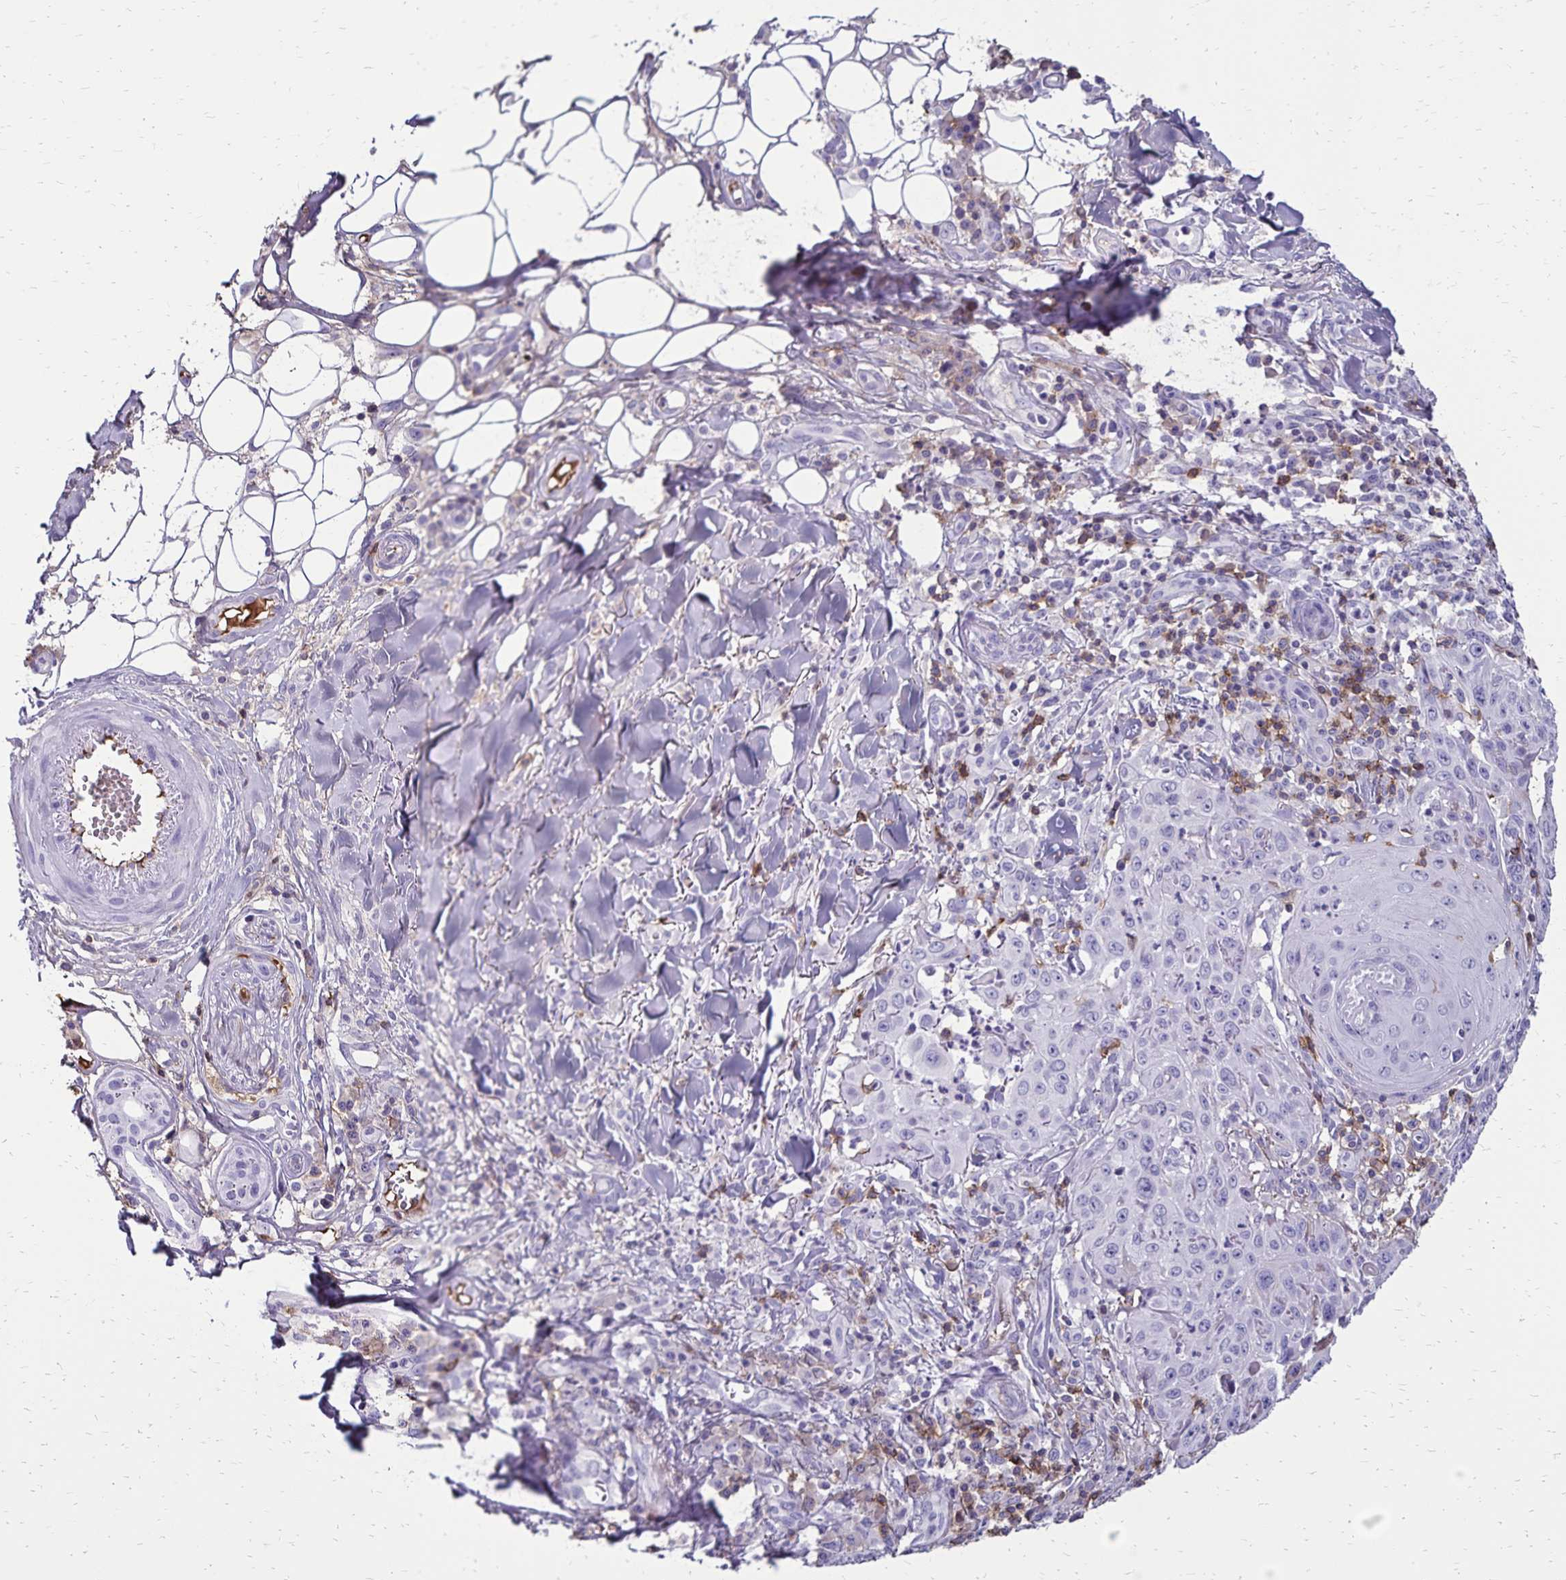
{"staining": {"intensity": "negative", "quantity": "none", "location": "none"}, "tissue": "skin cancer", "cell_type": "Tumor cells", "image_type": "cancer", "snomed": [{"axis": "morphology", "description": "Squamous cell carcinoma, NOS"}, {"axis": "topography", "description": "Skin"}], "caption": "An immunohistochemistry (IHC) micrograph of skin cancer is shown. There is no staining in tumor cells of skin cancer.", "gene": "CD27", "patient": {"sex": "male", "age": 75}}